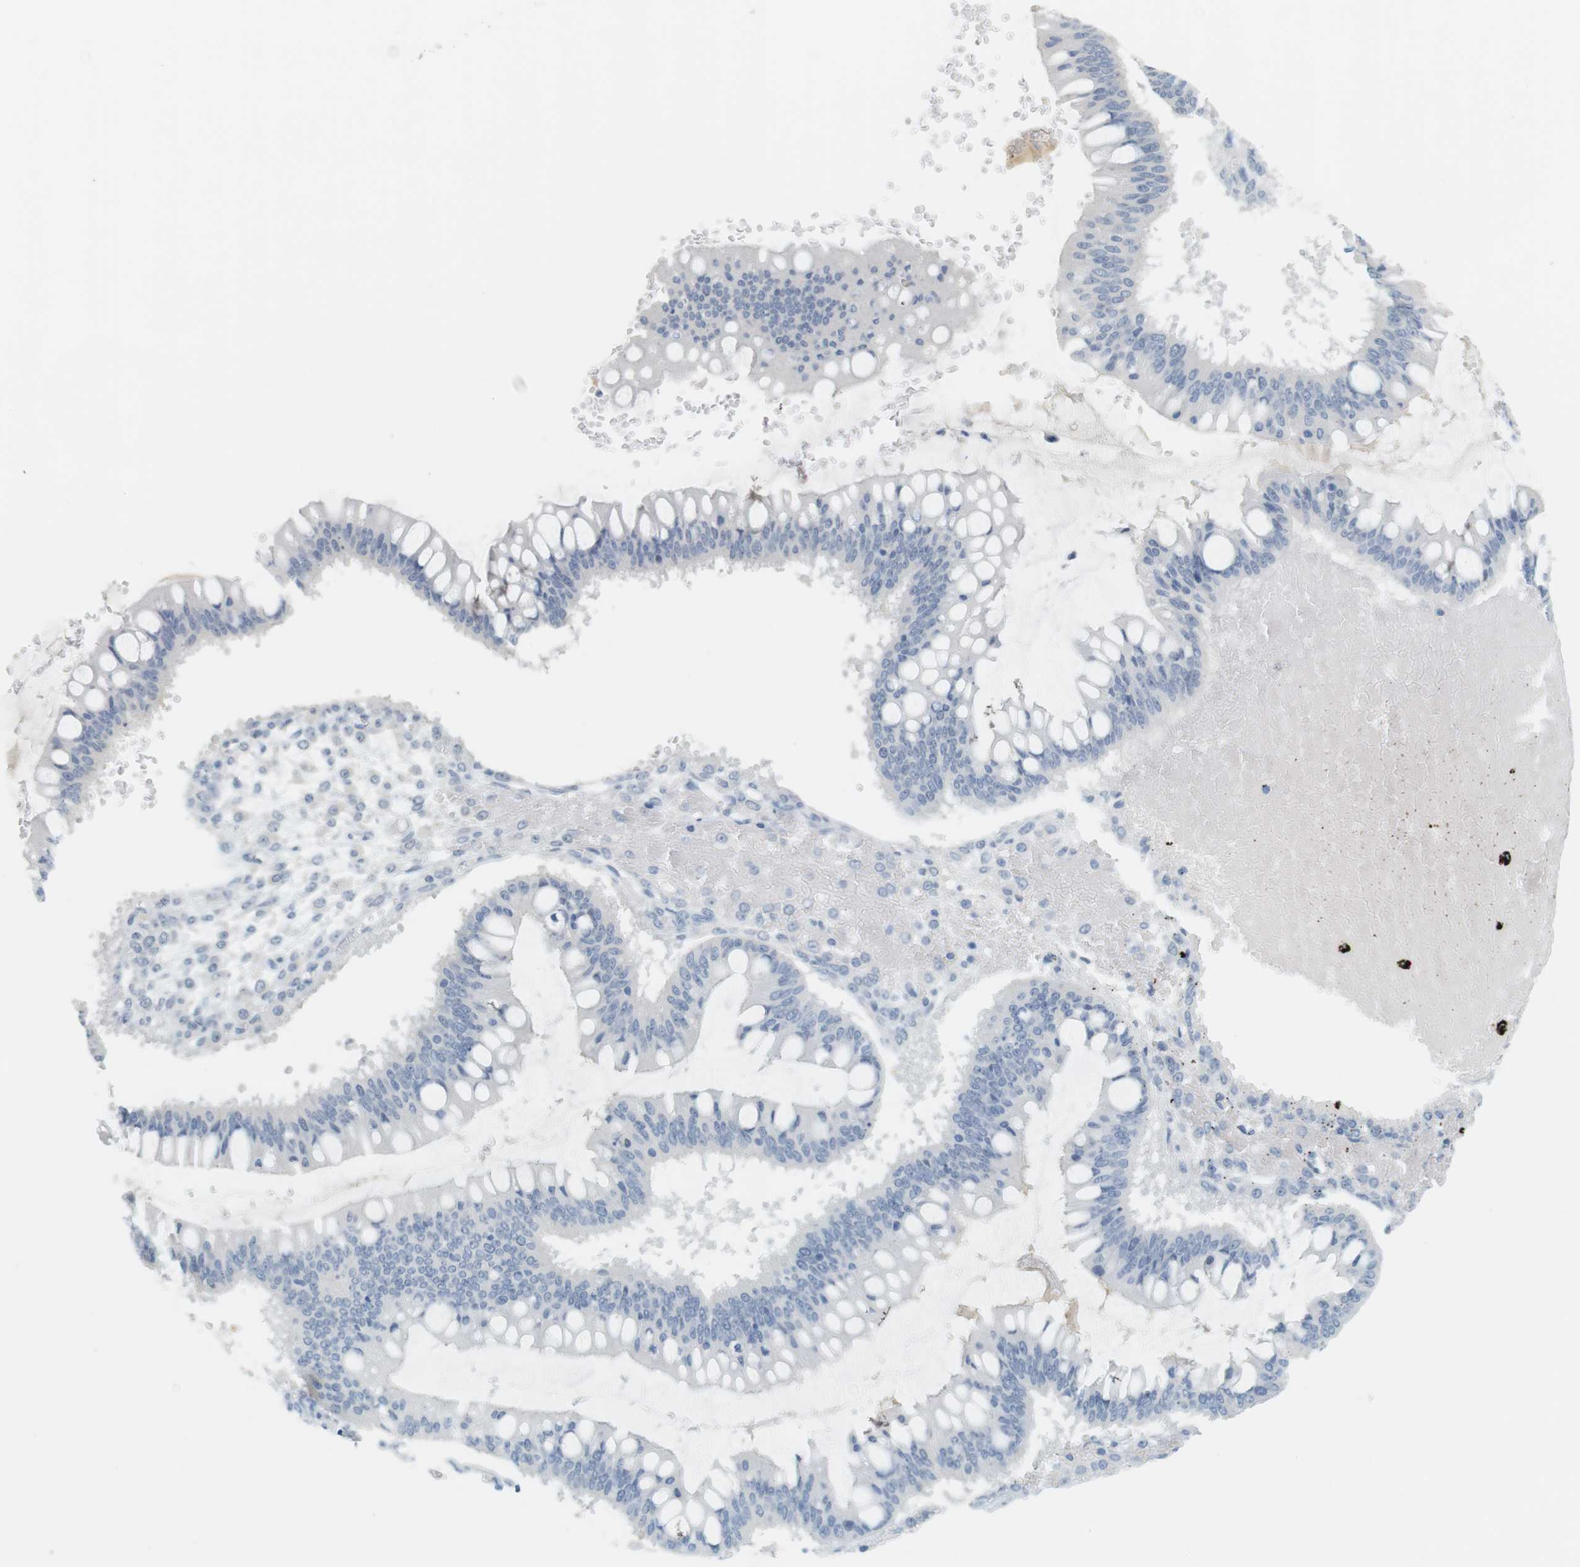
{"staining": {"intensity": "negative", "quantity": "none", "location": "none"}, "tissue": "ovarian cancer", "cell_type": "Tumor cells", "image_type": "cancer", "snomed": [{"axis": "morphology", "description": "Cystadenocarcinoma, mucinous, NOS"}, {"axis": "topography", "description": "Ovary"}], "caption": "There is no significant expression in tumor cells of ovarian mucinous cystadenocarcinoma.", "gene": "CREB3L2", "patient": {"sex": "female", "age": 73}}